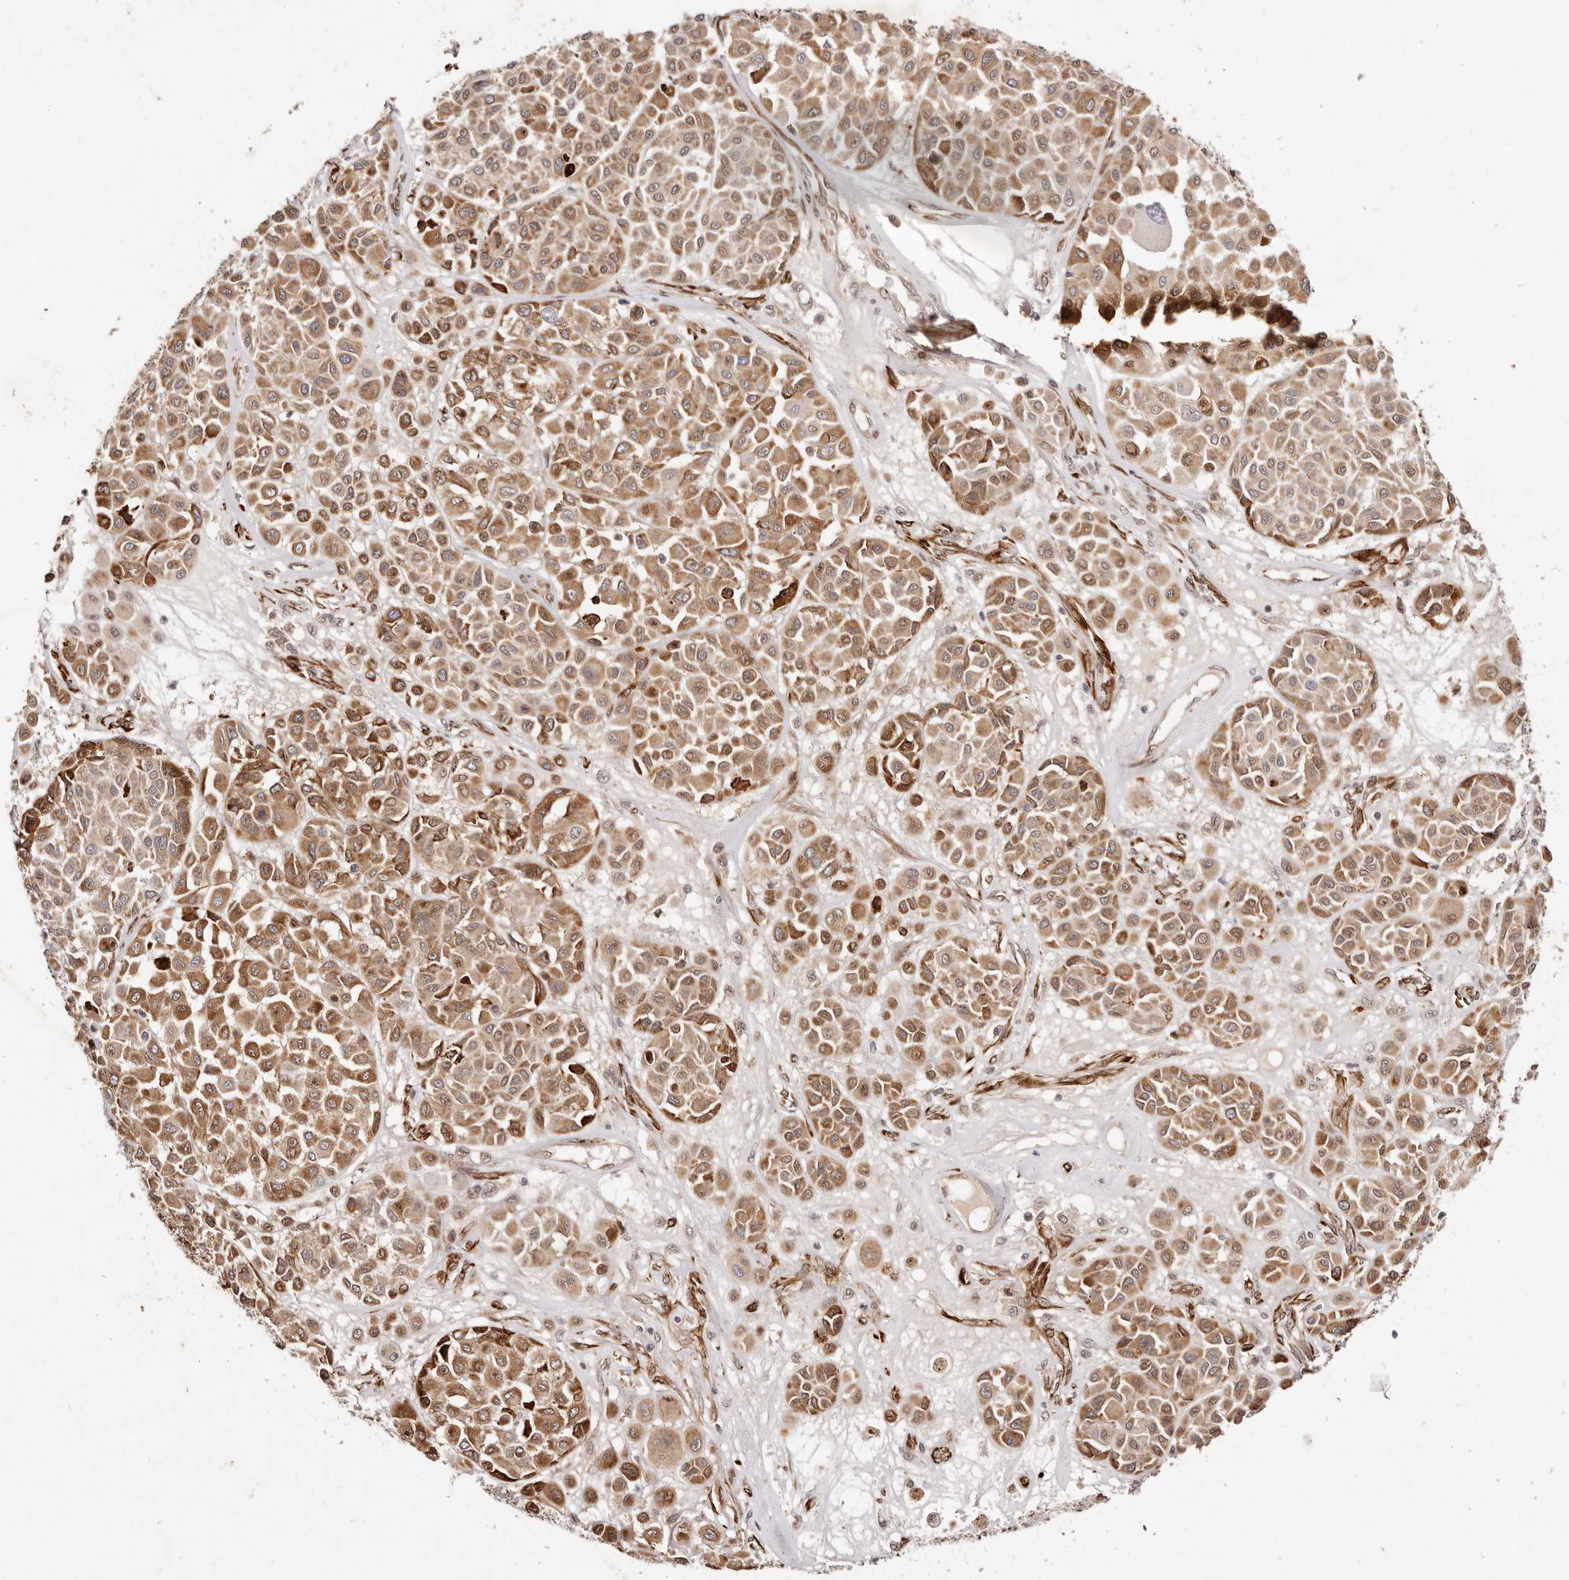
{"staining": {"intensity": "moderate", "quantity": ">75%", "location": "cytoplasmic/membranous"}, "tissue": "melanoma", "cell_type": "Tumor cells", "image_type": "cancer", "snomed": [{"axis": "morphology", "description": "Malignant melanoma, Metastatic site"}, {"axis": "topography", "description": "Soft tissue"}], "caption": "About >75% of tumor cells in human melanoma show moderate cytoplasmic/membranous protein expression as visualized by brown immunohistochemical staining.", "gene": "BCL2L15", "patient": {"sex": "male", "age": 41}}